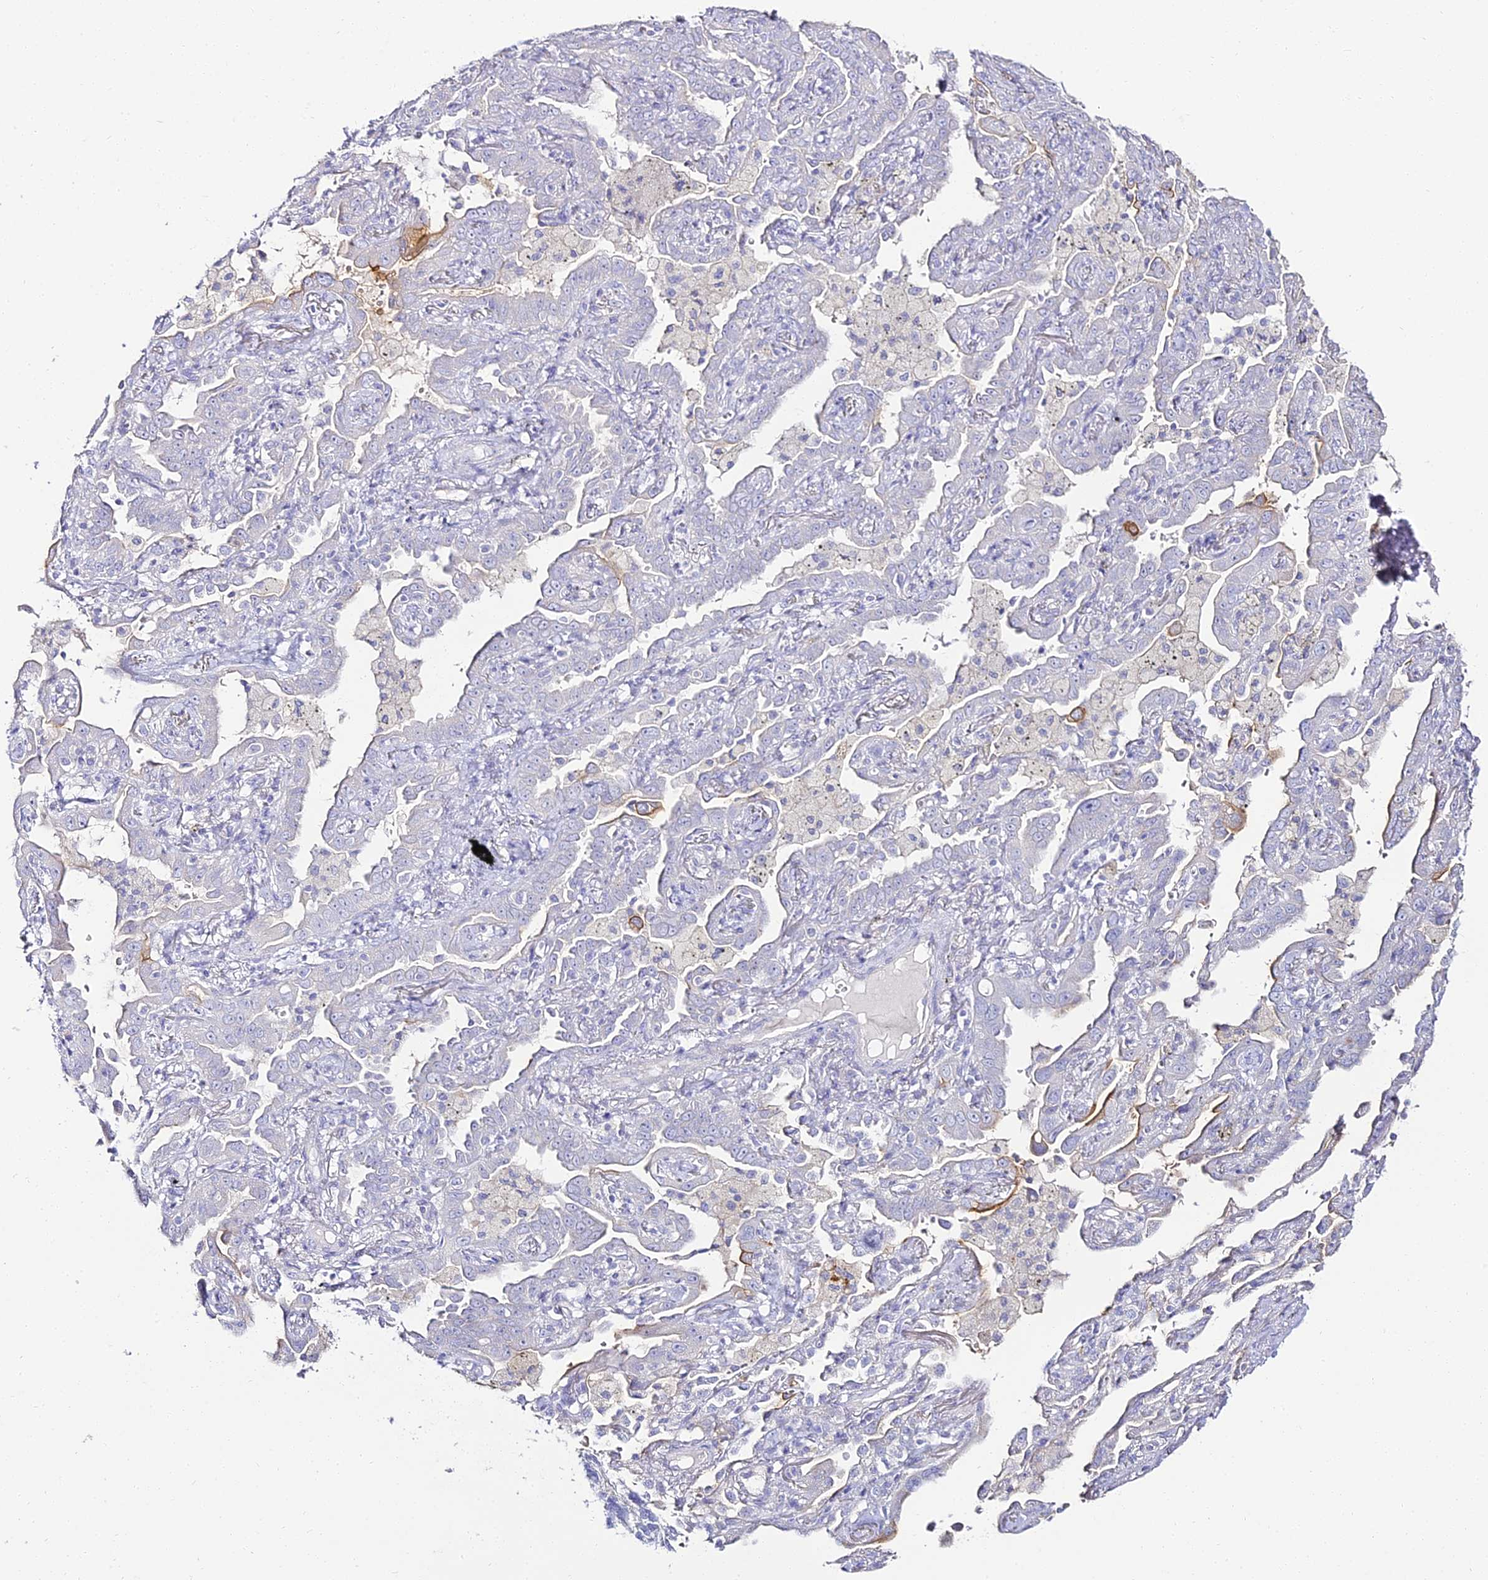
{"staining": {"intensity": "negative", "quantity": "none", "location": "none"}, "tissue": "lung cancer", "cell_type": "Tumor cells", "image_type": "cancer", "snomed": [{"axis": "morphology", "description": "Adenocarcinoma, NOS"}, {"axis": "topography", "description": "Lung"}], "caption": "A high-resolution histopathology image shows immunohistochemistry staining of adenocarcinoma (lung), which exhibits no significant expression in tumor cells. (DAB (3,3'-diaminobenzidine) IHC with hematoxylin counter stain).", "gene": "ALPG", "patient": {"sex": "male", "age": 67}}